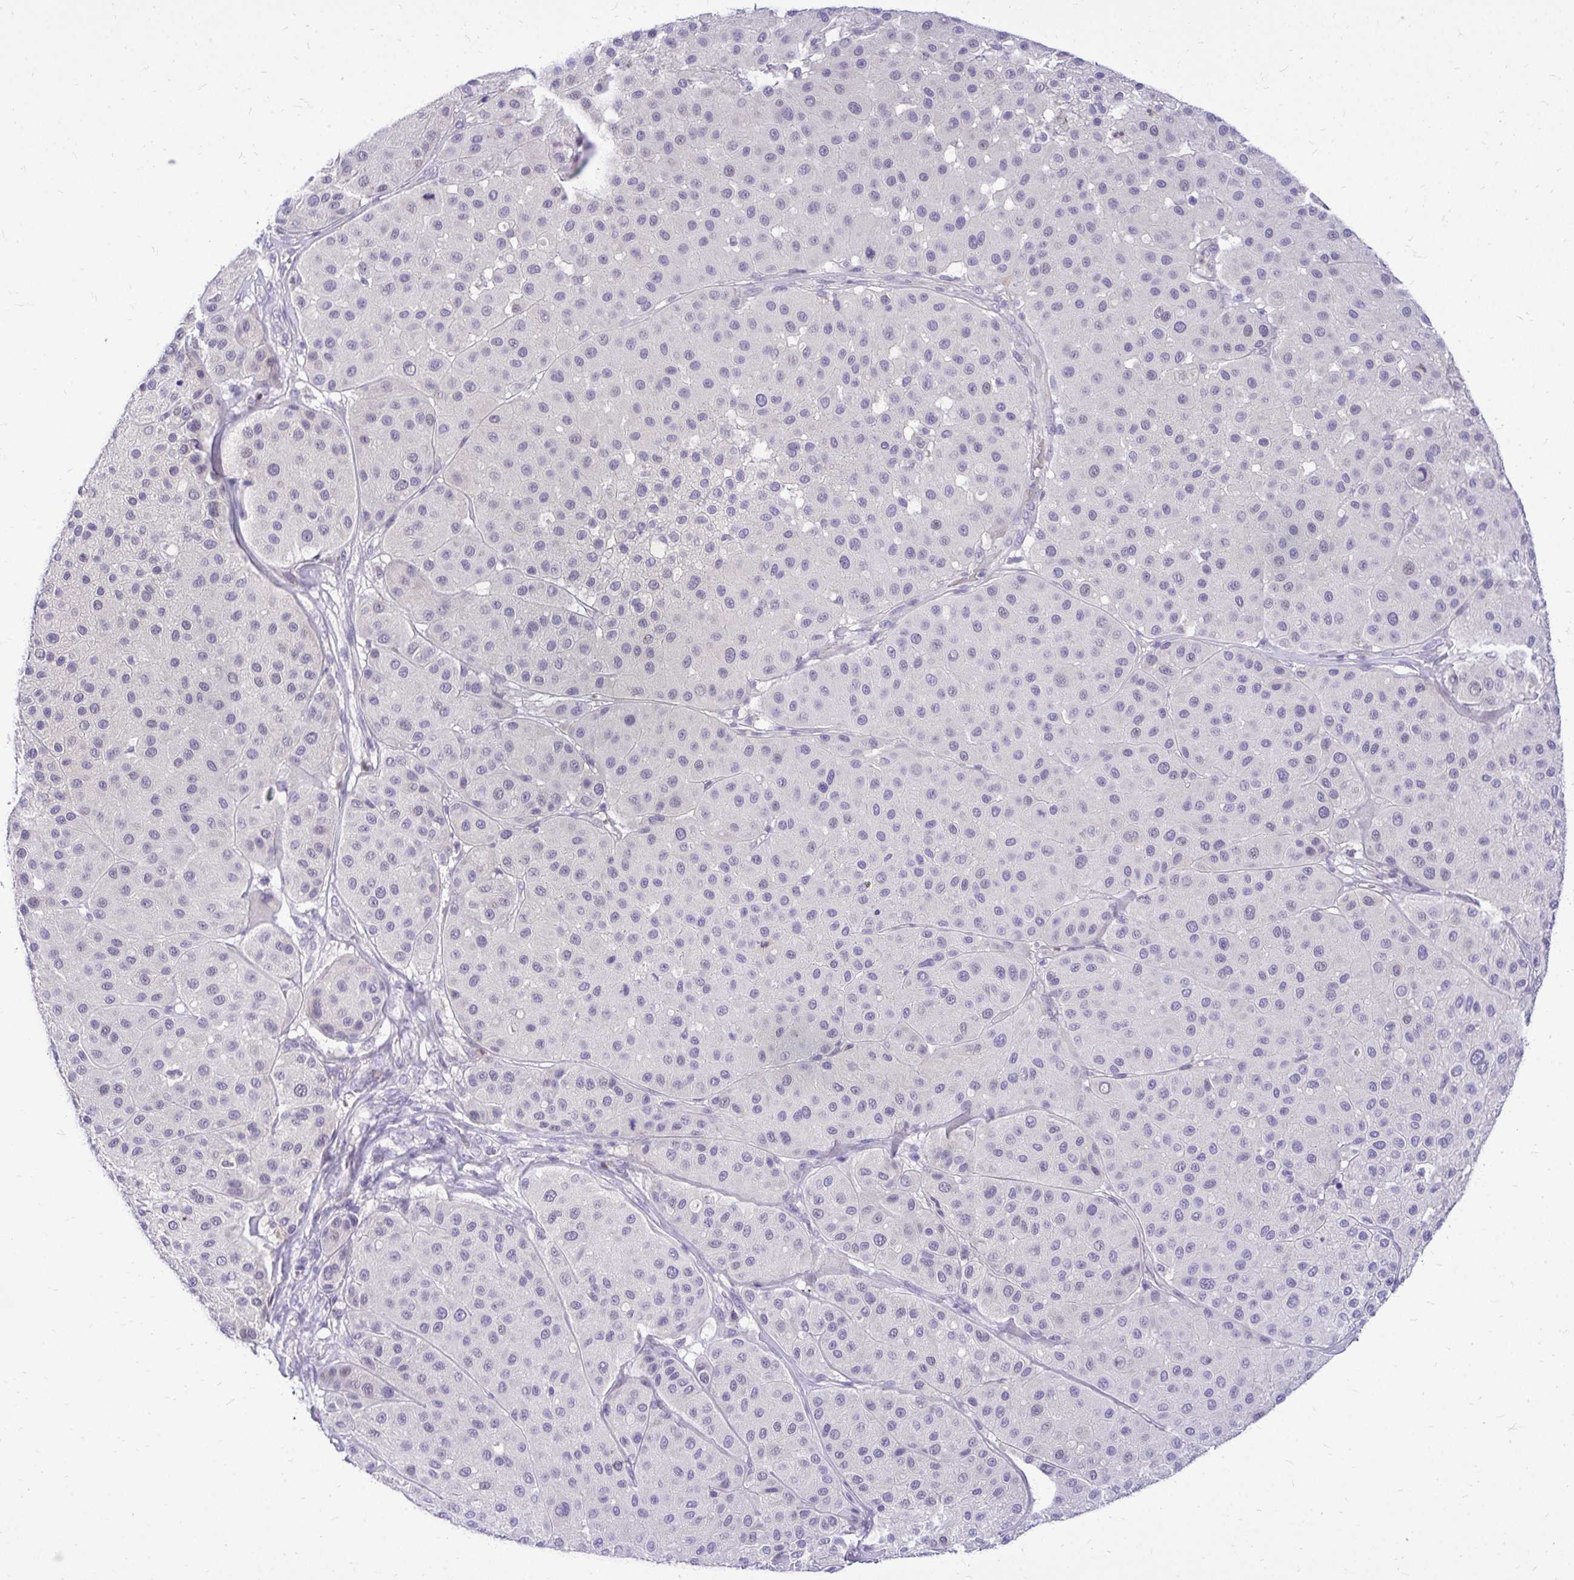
{"staining": {"intensity": "negative", "quantity": "none", "location": "none"}, "tissue": "melanoma", "cell_type": "Tumor cells", "image_type": "cancer", "snomed": [{"axis": "morphology", "description": "Malignant melanoma, Metastatic site"}, {"axis": "topography", "description": "Smooth muscle"}], "caption": "Malignant melanoma (metastatic site) was stained to show a protein in brown. There is no significant positivity in tumor cells.", "gene": "ZSWIM9", "patient": {"sex": "male", "age": 41}}